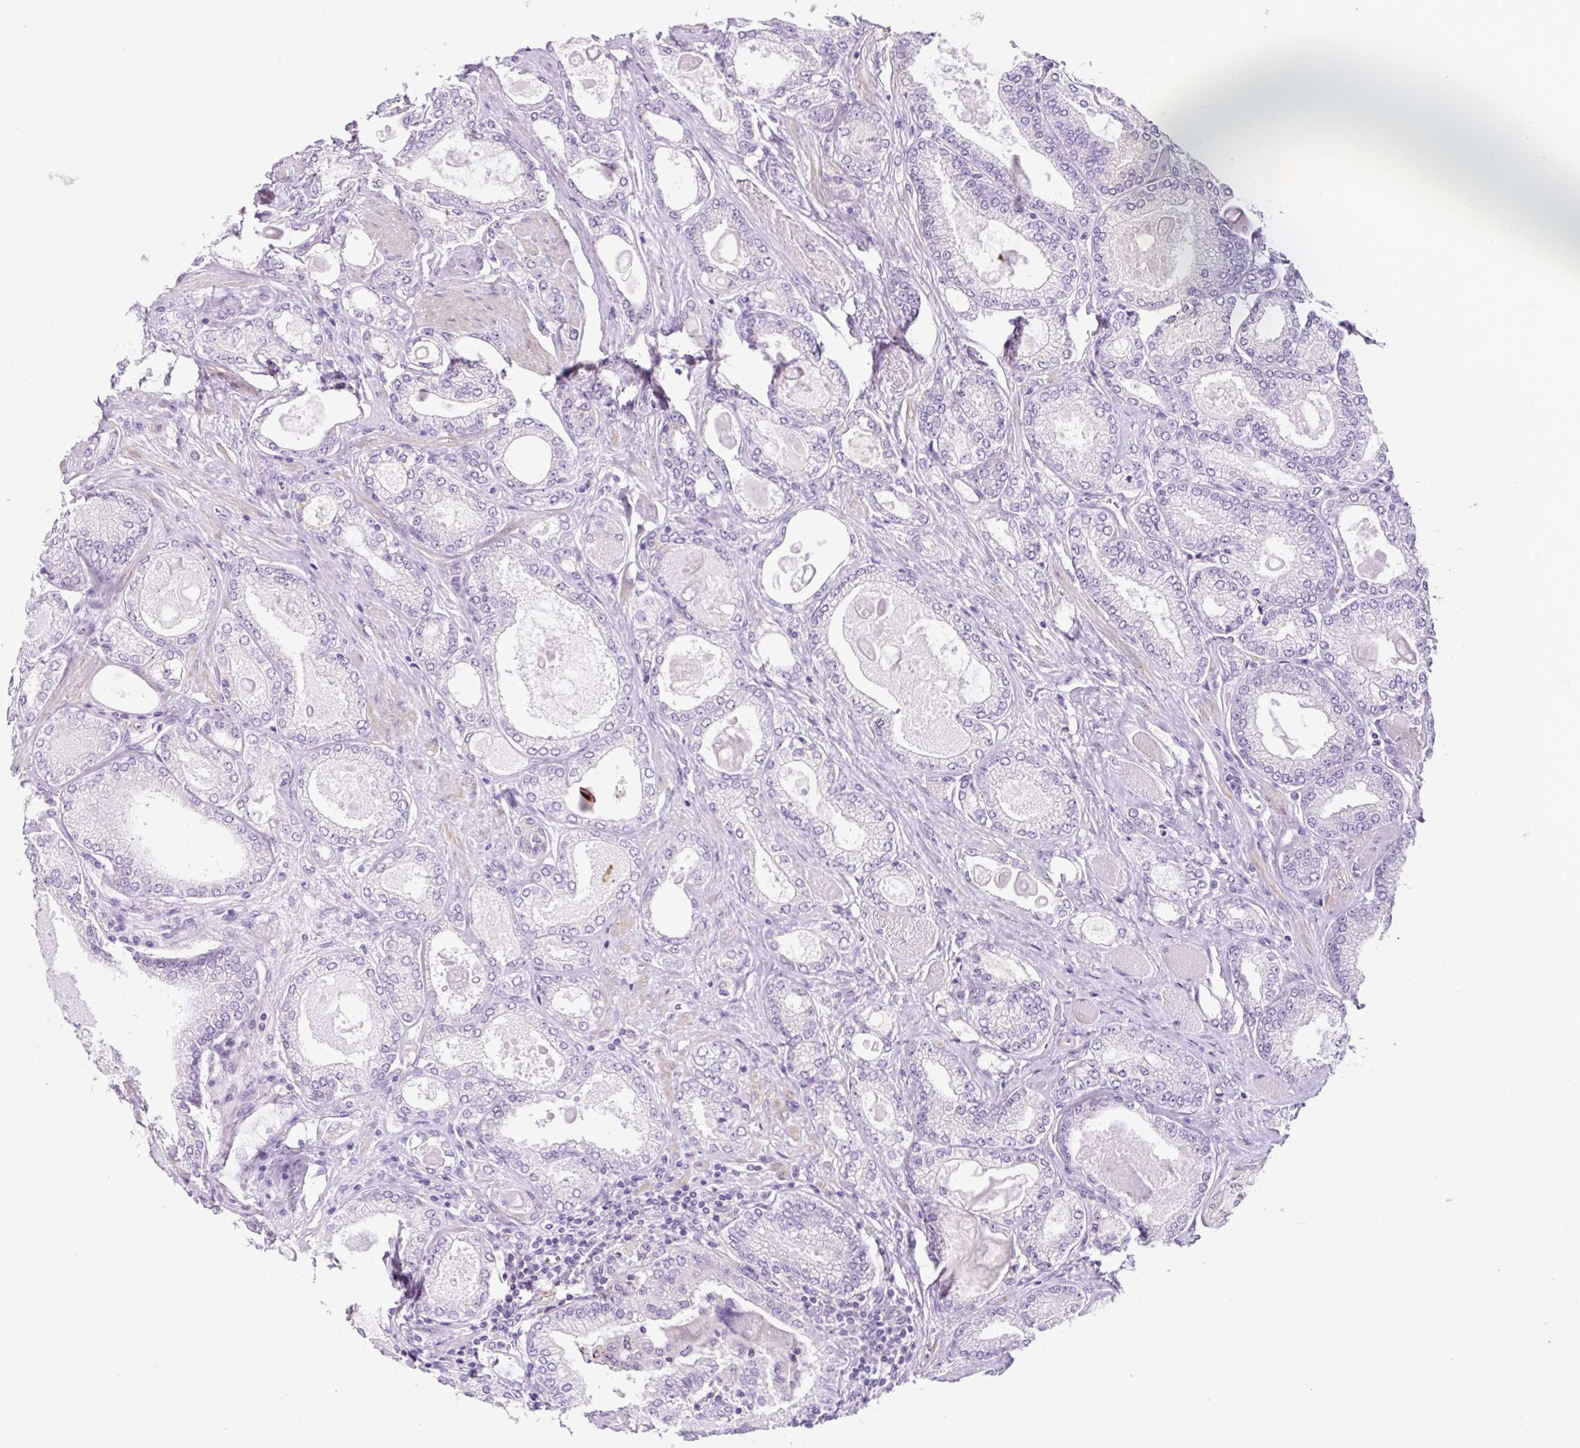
{"staining": {"intensity": "negative", "quantity": "none", "location": "none"}, "tissue": "prostate cancer", "cell_type": "Tumor cells", "image_type": "cancer", "snomed": [{"axis": "morphology", "description": "Adenocarcinoma, High grade"}, {"axis": "topography", "description": "Prostate"}], "caption": "Immunohistochemistry (IHC) histopathology image of prostate cancer stained for a protein (brown), which exhibits no expression in tumor cells.", "gene": "OGDHL", "patient": {"sex": "male", "age": 68}}